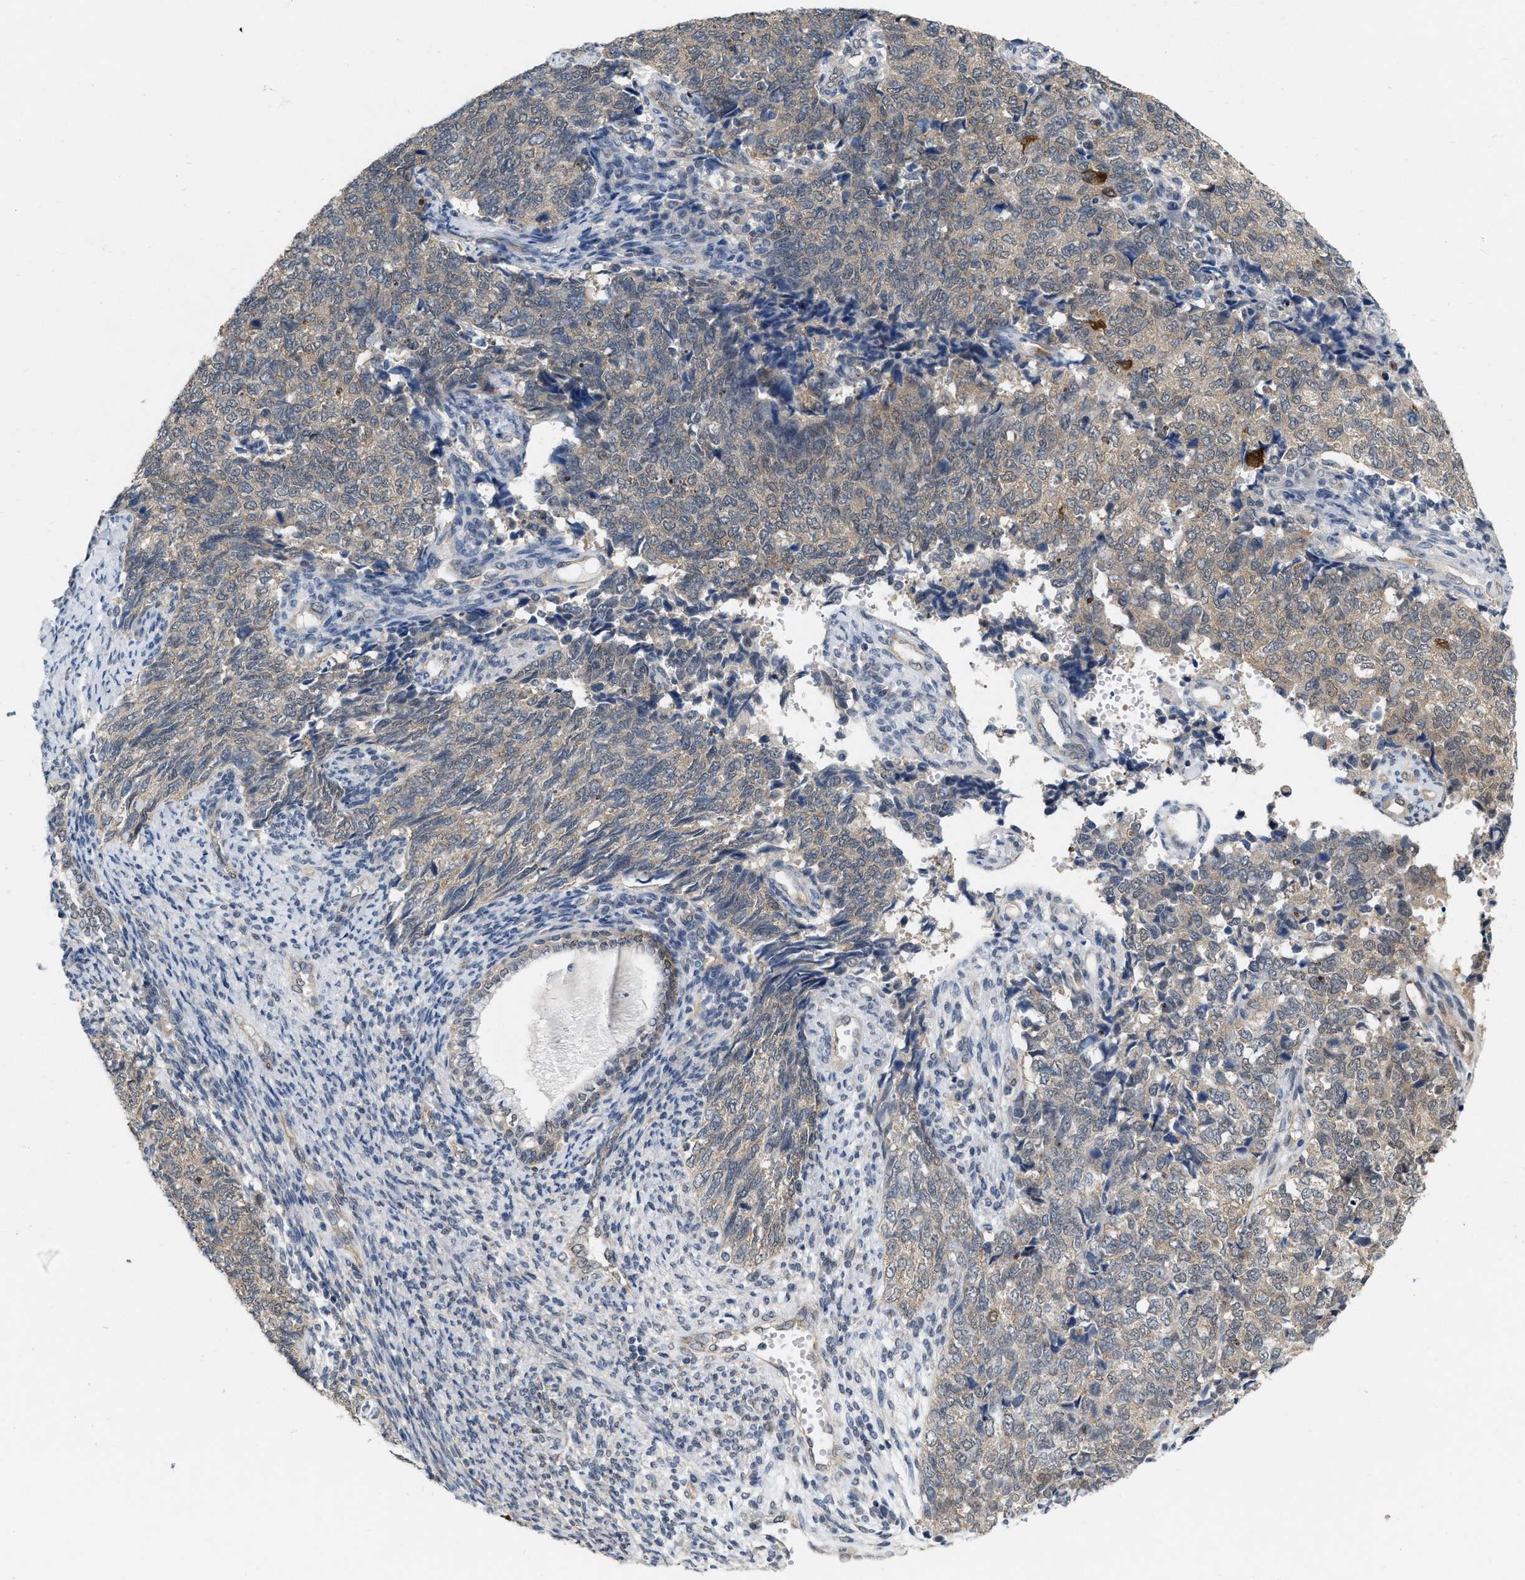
{"staining": {"intensity": "weak", "quantity": ">75%", "location": "cytoplasmic/membranous"}, "tissue": "cervical cancer", "cell_type": "Tumor cells", "image_type": "cancer", "snomed": [{"axis": "morphology", "description": "Squamous cell carcinoma, NOS"}, {"axis": "topography", "description": "Cervix"}], "caption": "Immunohistochemistry (IHC) of cervical cancer shows low levels of weak cytoplasmic/membranous staining in about >75% of tumor cells.", "gene": "RUVBL1", "patient": {"sex": "female", "age": 63}}